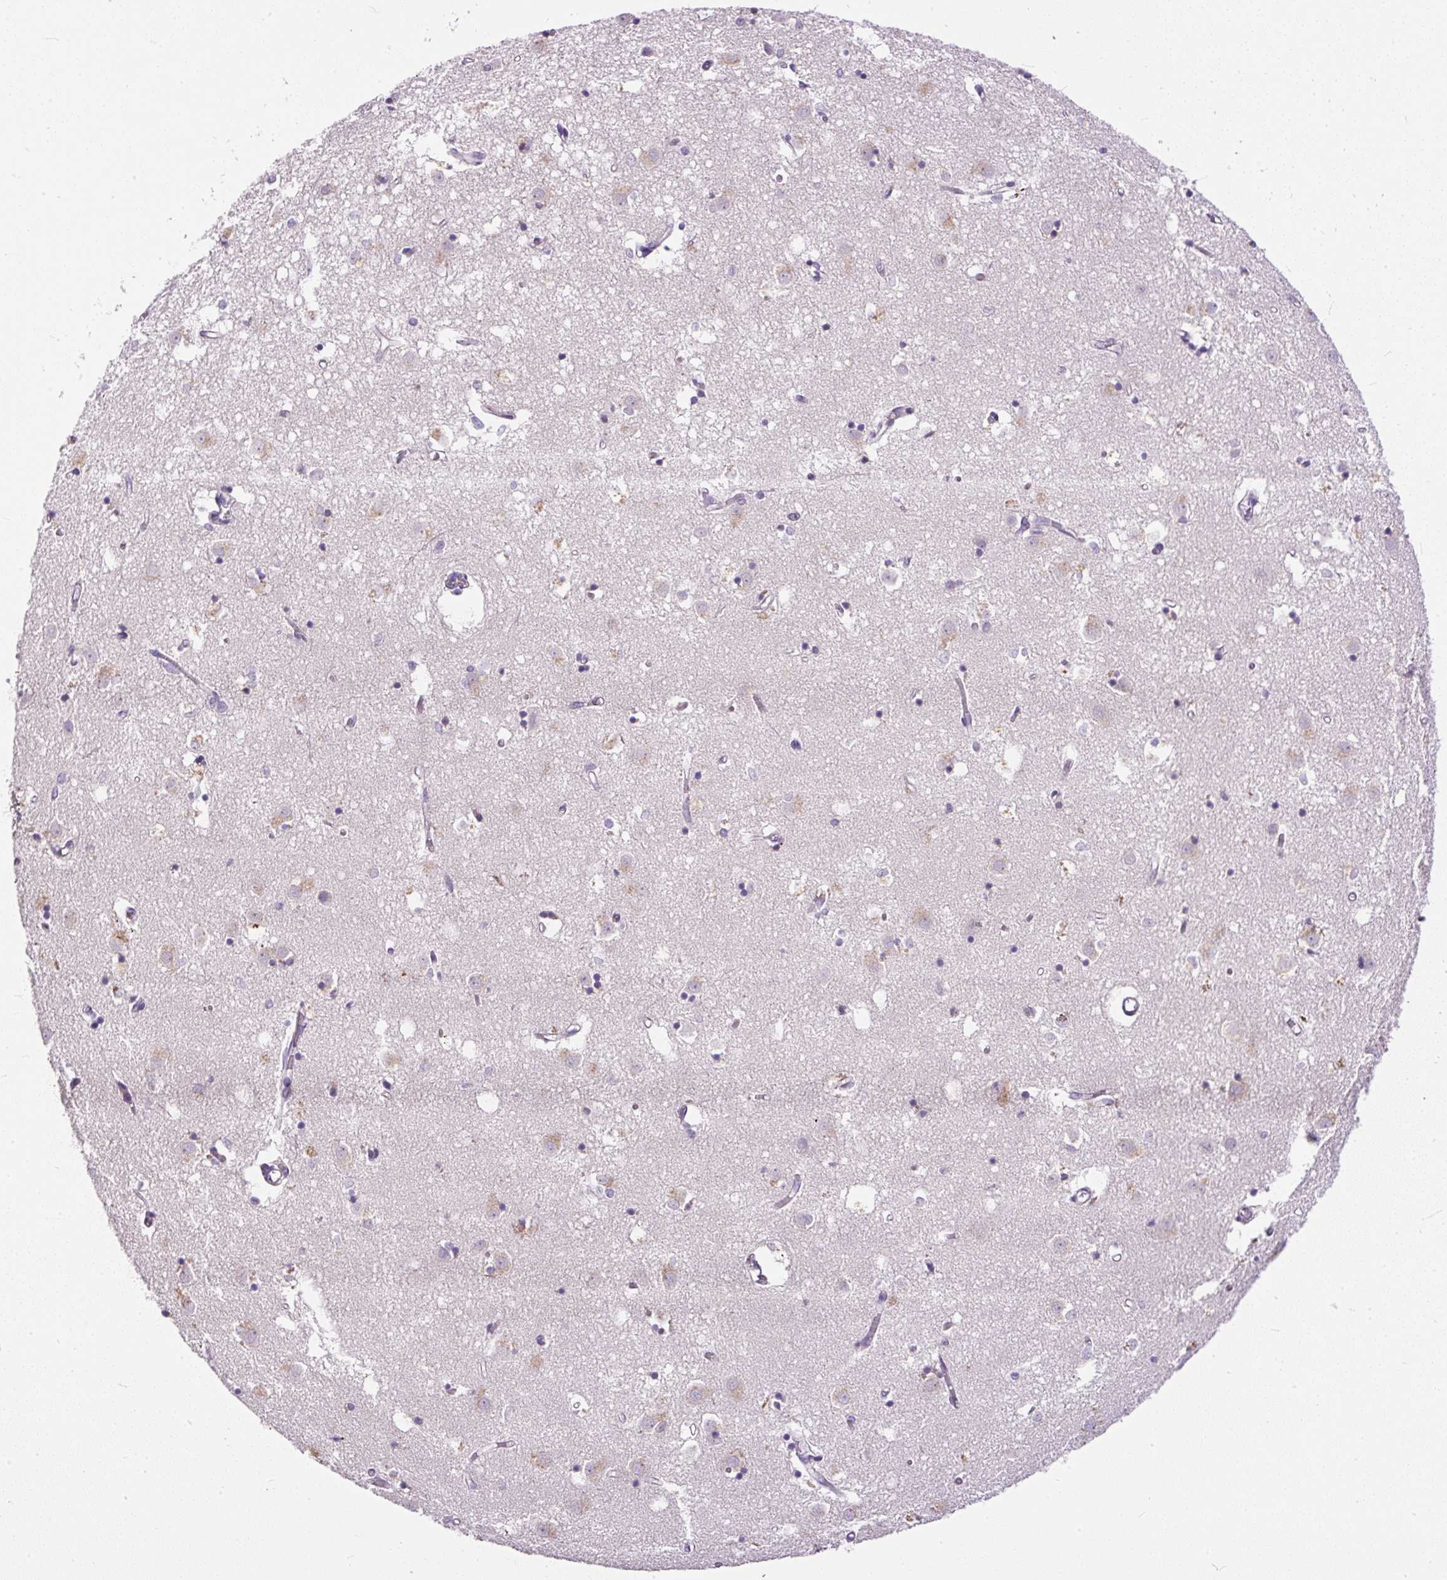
{"staining": {"intensity": "weak", "quantity": "25%-75%", "location": "cytoplasmic/membranous"}, "tissue": "caudate", "cell_type": "Glial cells", "image_type": "normal", "snomed": [{"axis": "morphology", "description": "Normal tissue, NOS"}, {"axis": "topography", "description": "Lateral ventricle wall"}], "caption": "Glial cells exhibit low levels of weak cytoplasmic/membranous positivity in approximately 25%-75% of cells in benign human caudate.", "gene": "KRTAP20", "patient": {"sex": "male", "age": 70}}